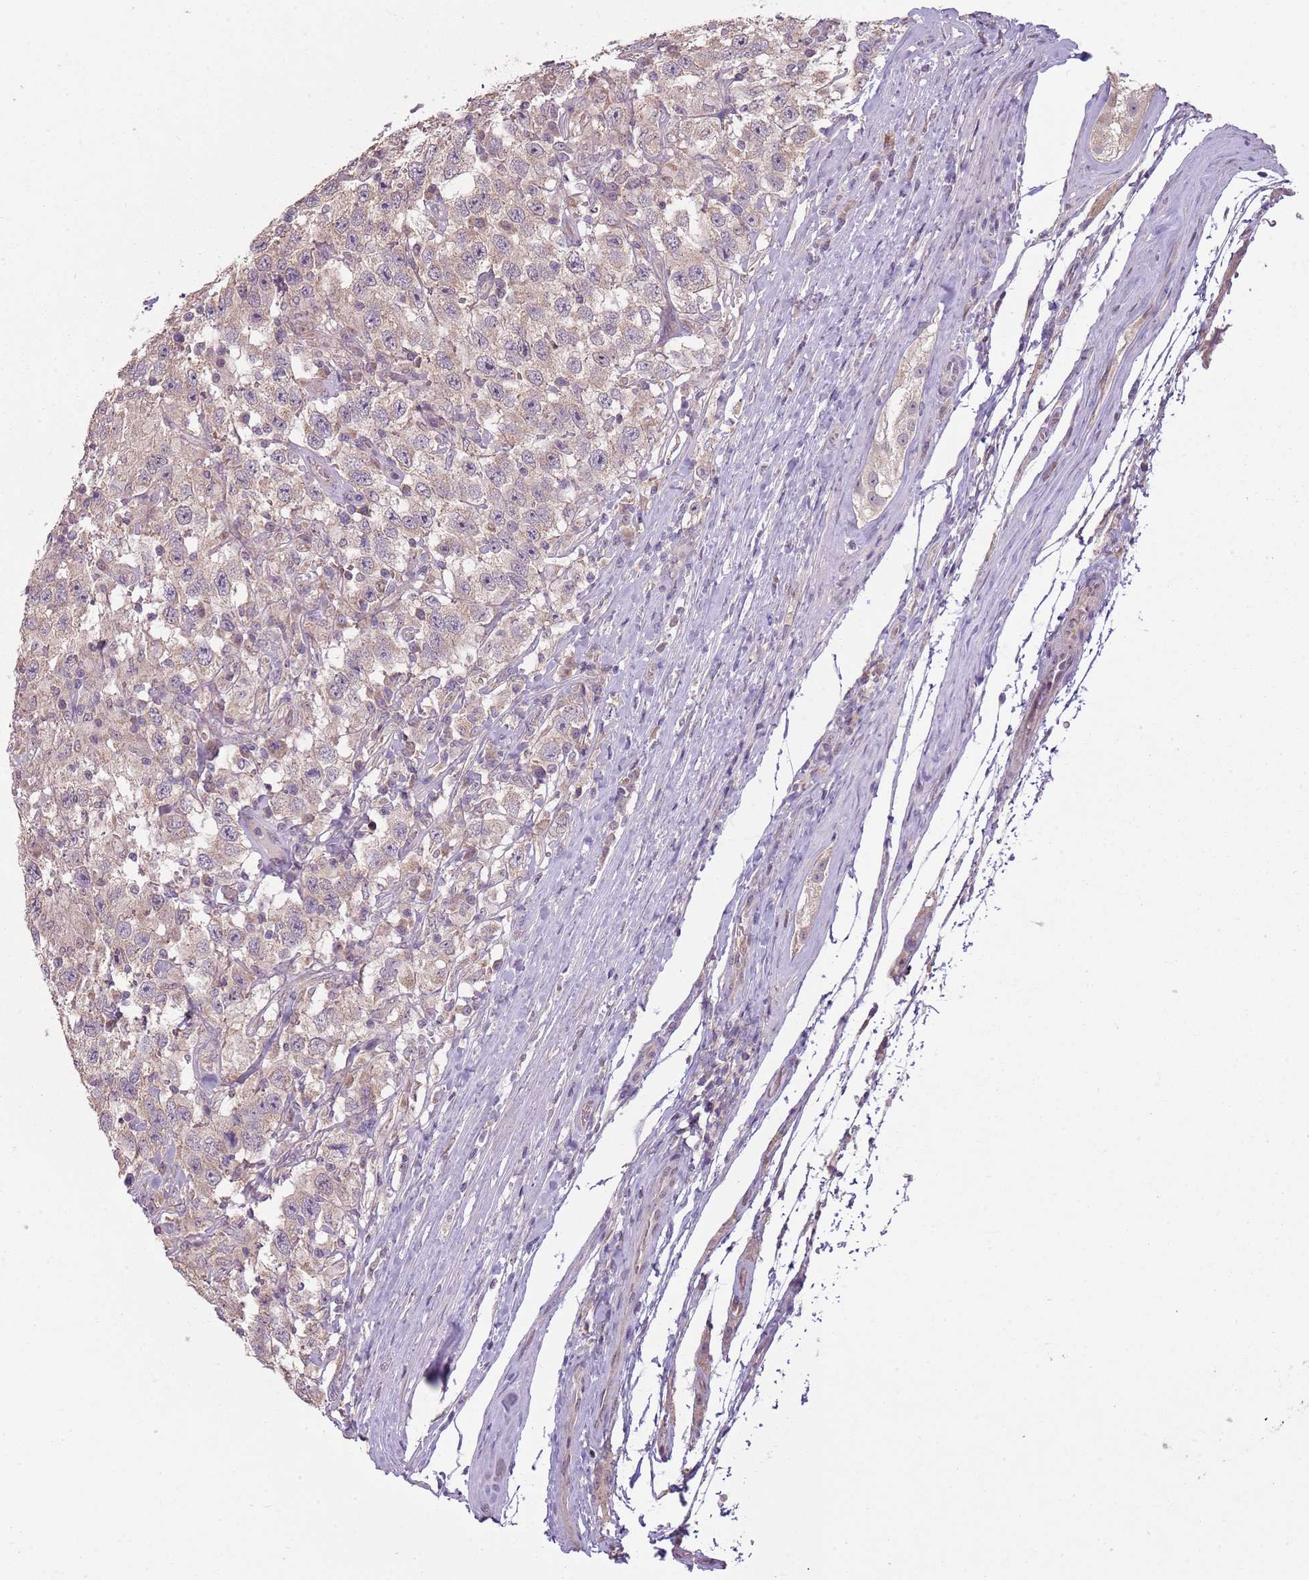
{"staining": {"intensity": "weak", "quantity": "25%-75%", "location": "cytoplasmic/membranous"}, "tissue": "testis cancer", "cell_type": "Tumor cells", "image_type": "cancer", "snomed": [{"axis": "morphology", "description": "Seminoma, NOS"}, {"axis": "topography", "description": "Testis"}], "caption": "Tumor cells reveal low levels of weak cytoplasmic/membranous staining in approximately 25%-75% of cells in testis cancer.", "gene": "TEKT4", "patient": {"sex": "male", "age": 41}}